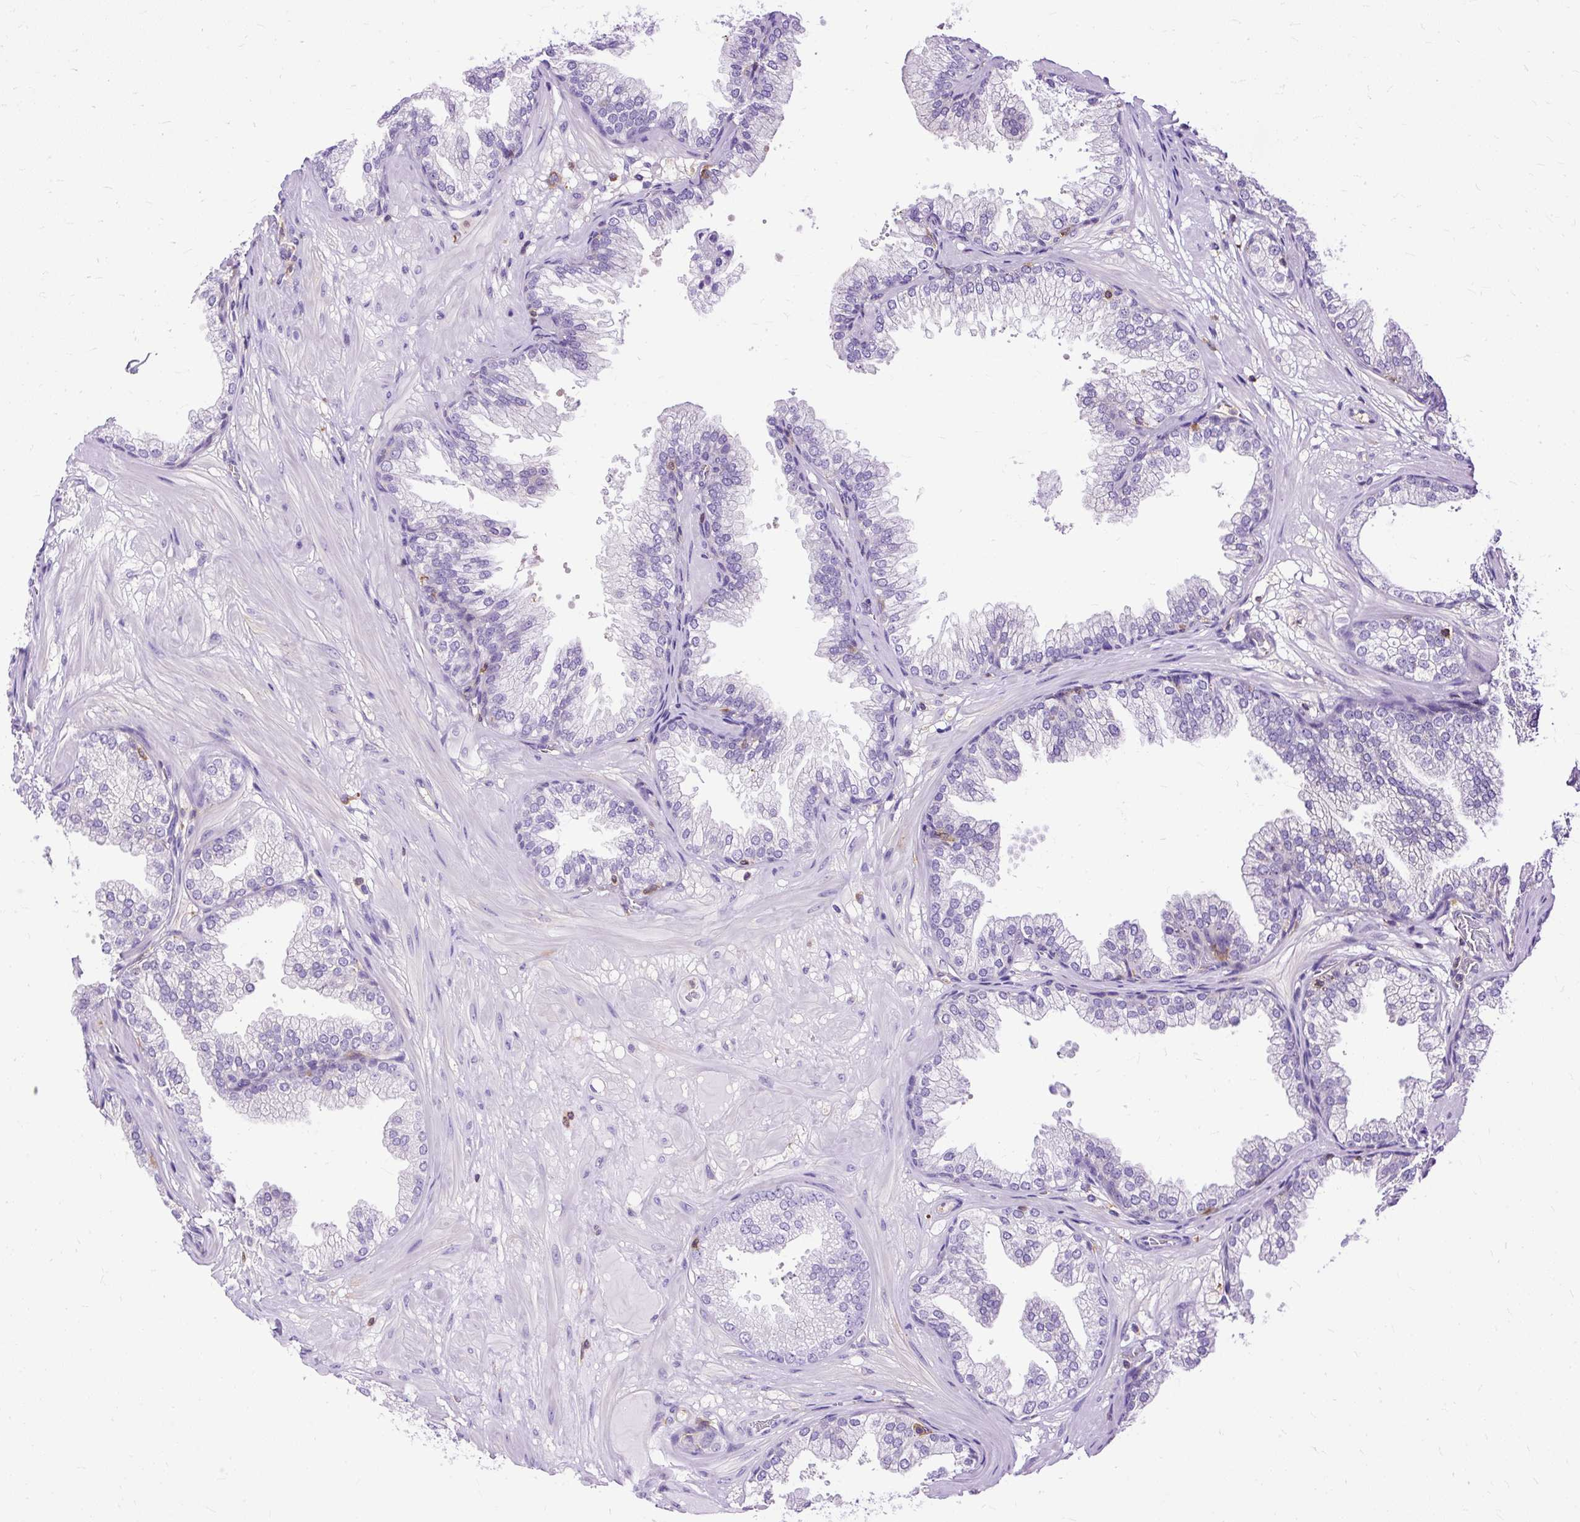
{"staining": {"intensity": "negative", "quantity": "none", "location": "none"}, "tissue": "prostate", "cell_type": "Glandular cells", "image_type": "normal", "snomed": [{"axis": "morphology", "description": "Normal tissue, NOS"}, {"axis": "topography", "description": "Prostate"}], "caption": "Immunohistochemistry of unremarkable human prostate demonstrates no expression in glandular cells.", "gene": "TWF2", "patient": {"sex": "male", "age": 37}}